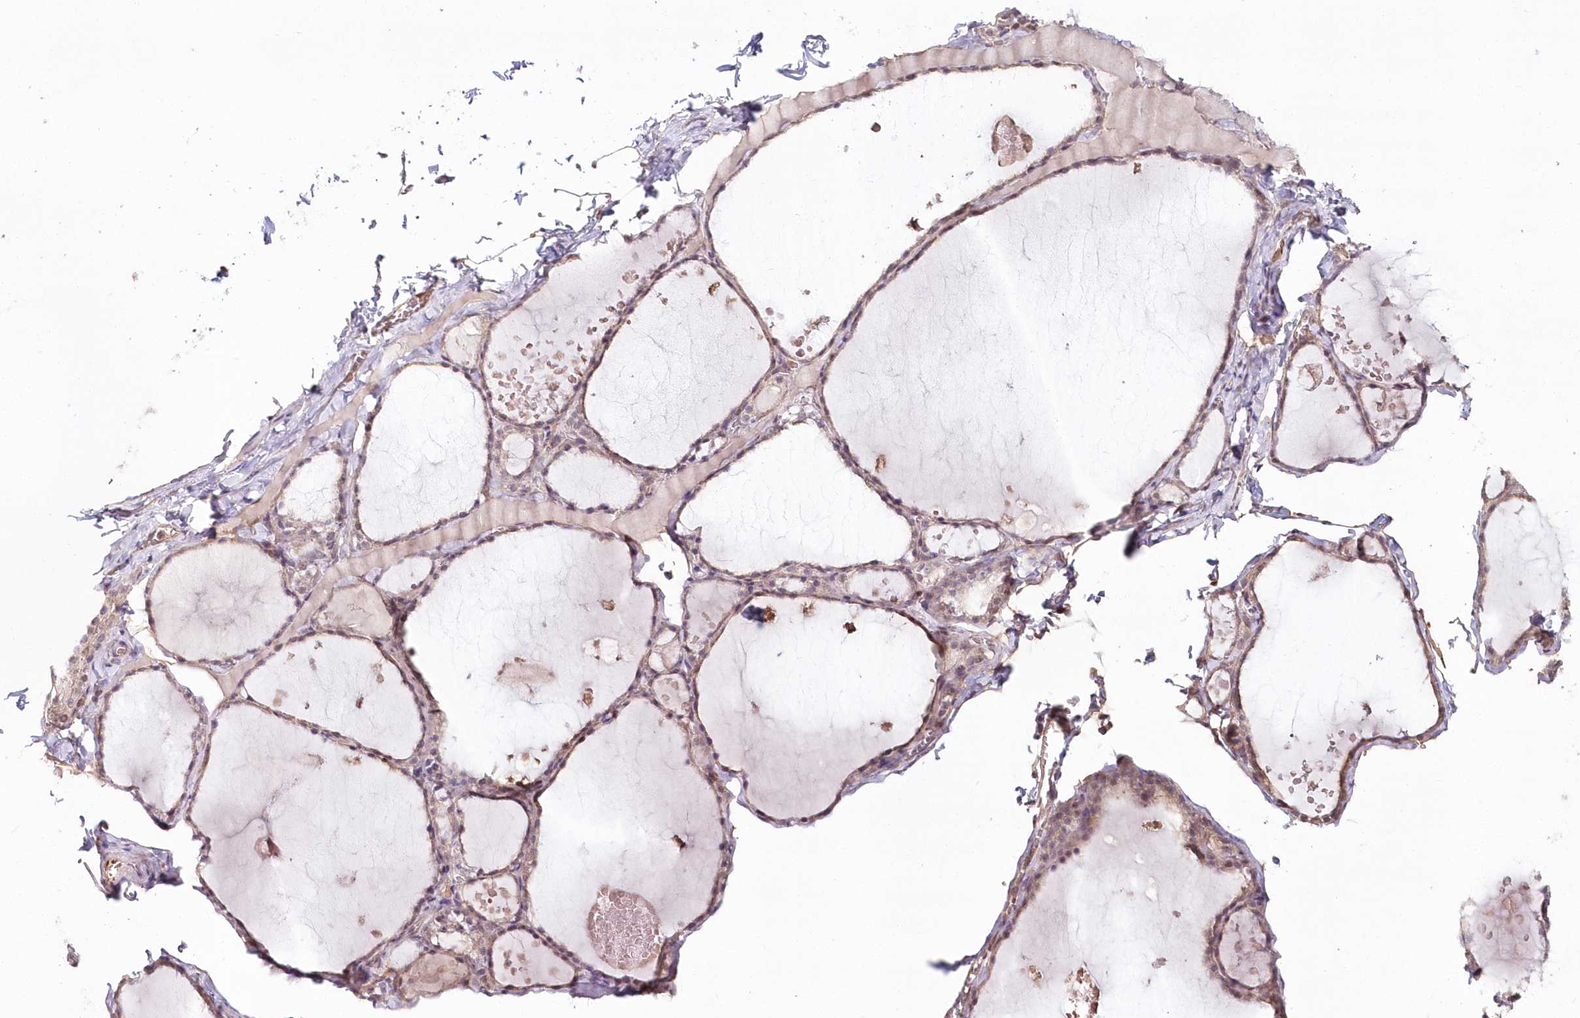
{"staining": {"intensity": "weak", "quantity": ">75%", "location": "cytoplasmic/membranous,nuclear"}, "tissue": "thyroid gland", "cell_type": "Glandular cells", "image_type": "normal", "snomed": [{"axis": "morphology", "description": "Normal tissue, NOS"}, {"axis": "topography", "description": "Thyroid gland"}], "caption": "About >75% of glandular cells in normal human thyroid gland show weak cytoplasmic/membranous,nuclear protein staining as visualized by brown immunohistochemical staining.", "gene": "HYCC2", "patient": {"sex": "male", "age": 56}}